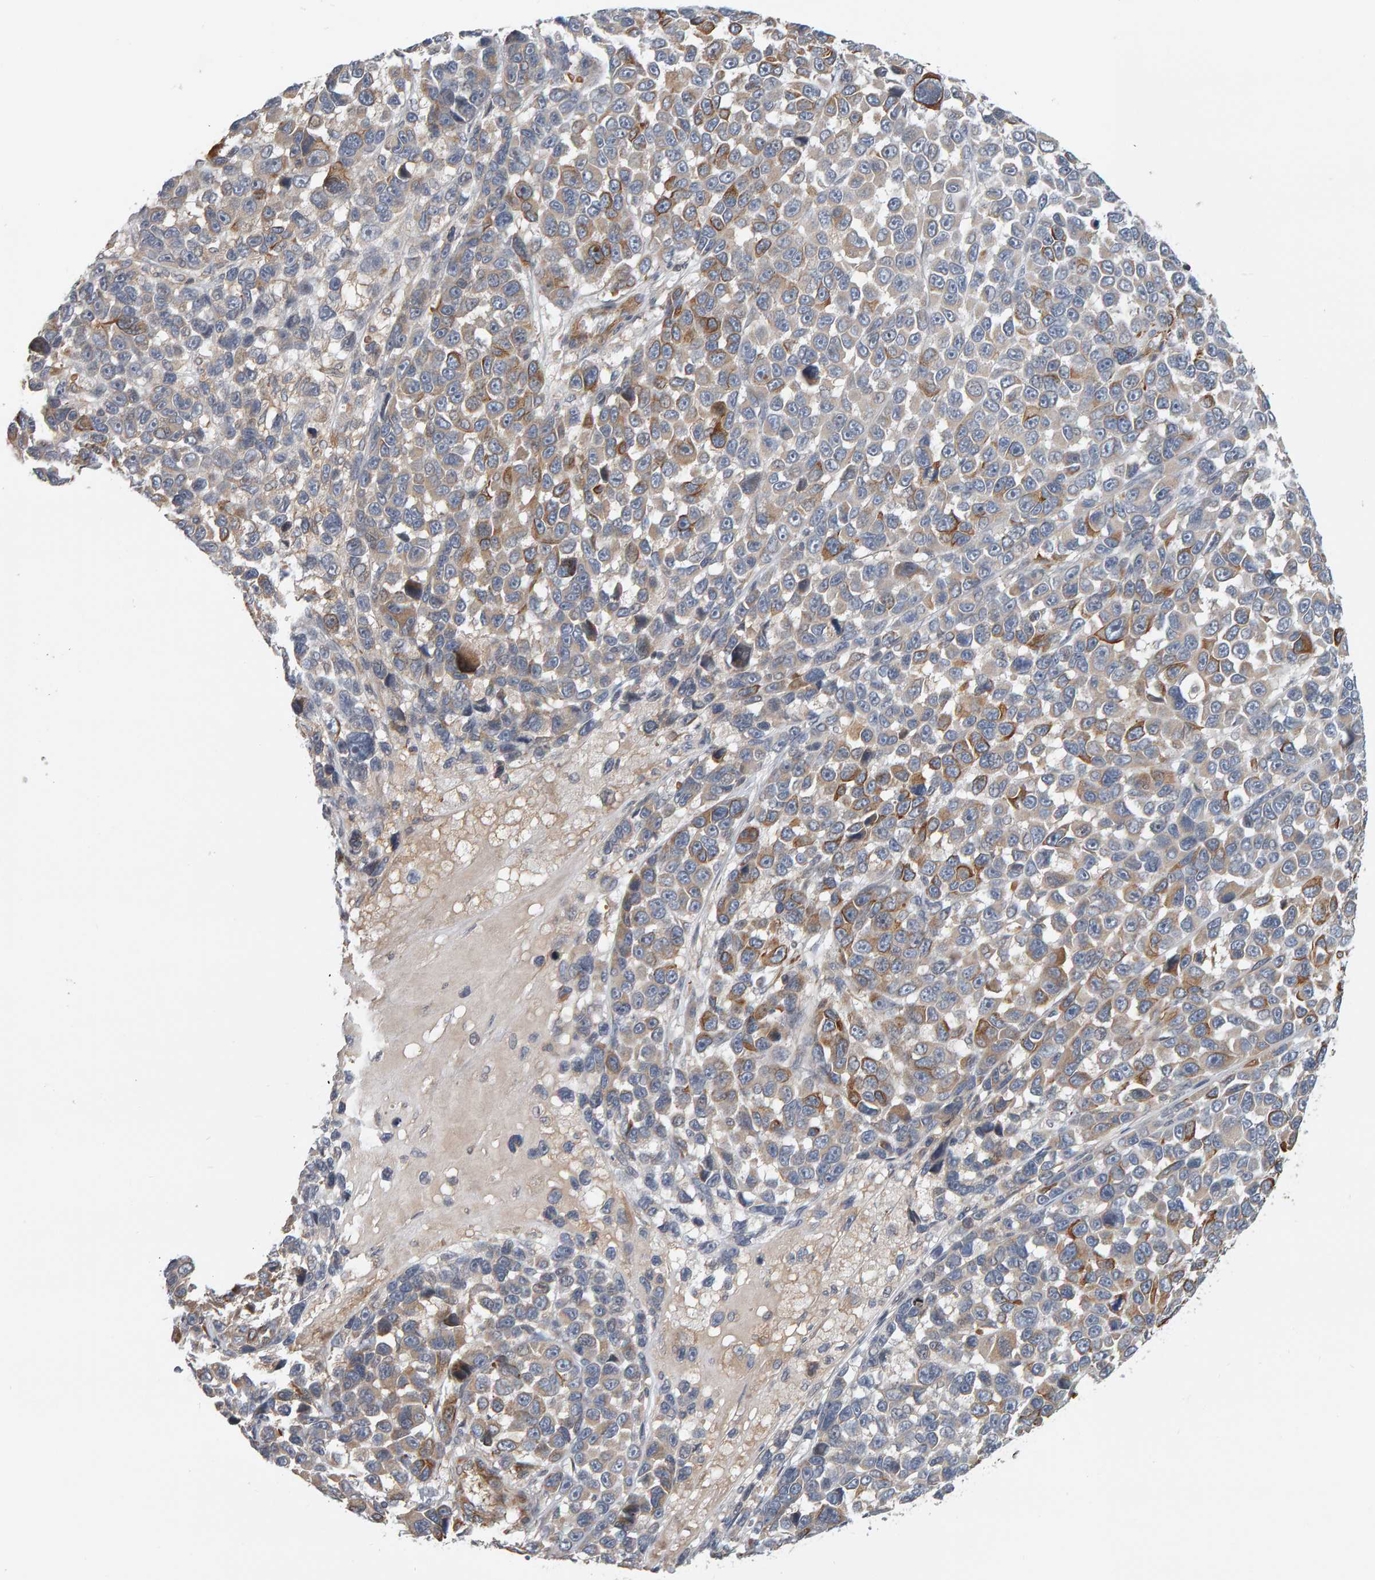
{"staining": {"intensity": "moderate", "quantity": "25%-75%", "location": "cytoplasmic/membranous"}, "tissue": "melanoma", "cell_type": "Tumor cells", "image_type": "cancer", "snomed": [{"axis": "morphology", "description": "Malignant melanoma, NOS"}, {"axis": "topography", "description": "Skin"}], "caption": "DAB immunohistochemical staining of melanoma demonstrates moderate cytoplasmic/membranous protein expression in approximately 25%-75% of tumor cells.", "gene": "C9orf72", "patient": {"sex": "male", "age": 53}}